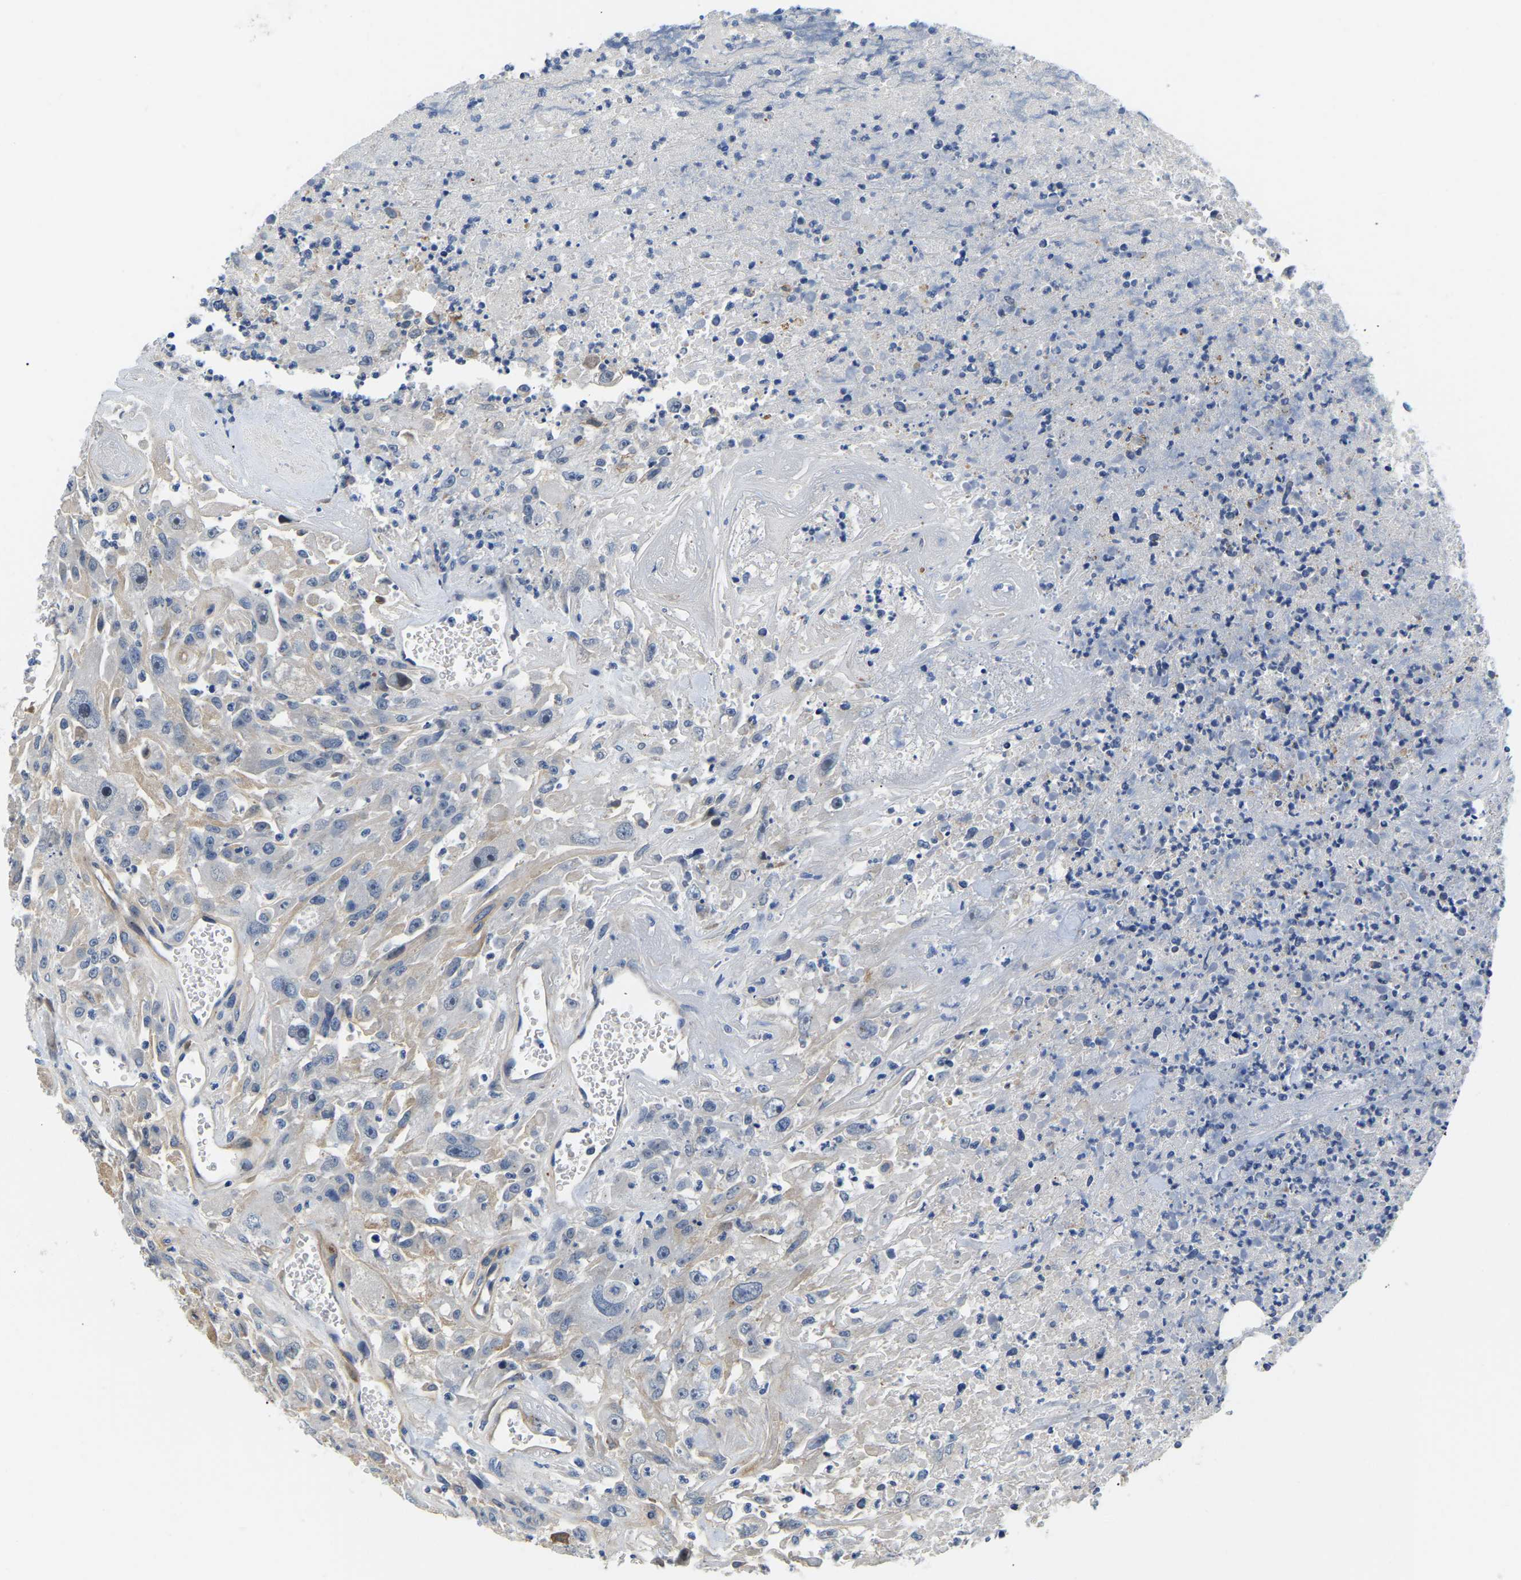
{"staining": {"intensity": "negative", "quantity": "none", "location": "none"}, "tissue": "urothelial cancer", "cell_type": "Tumor cells", "image_type": "cancer", "snomed": [{"axis": "morphology", "description": "Urothelial carcinoma, High grade"}, {"axis": "topography", "description": "Urinary bladder"}], "caption": "Micrograph shows no protein staining in tumor cells of urothelial cancer tissue. (DAB (3,3'-diaminobenzidine) immunohistochemistry visualized using brightfield microscopy, high magnification).", "gene": "LIAS", "patient": {"sex": "male", "age": 46}}